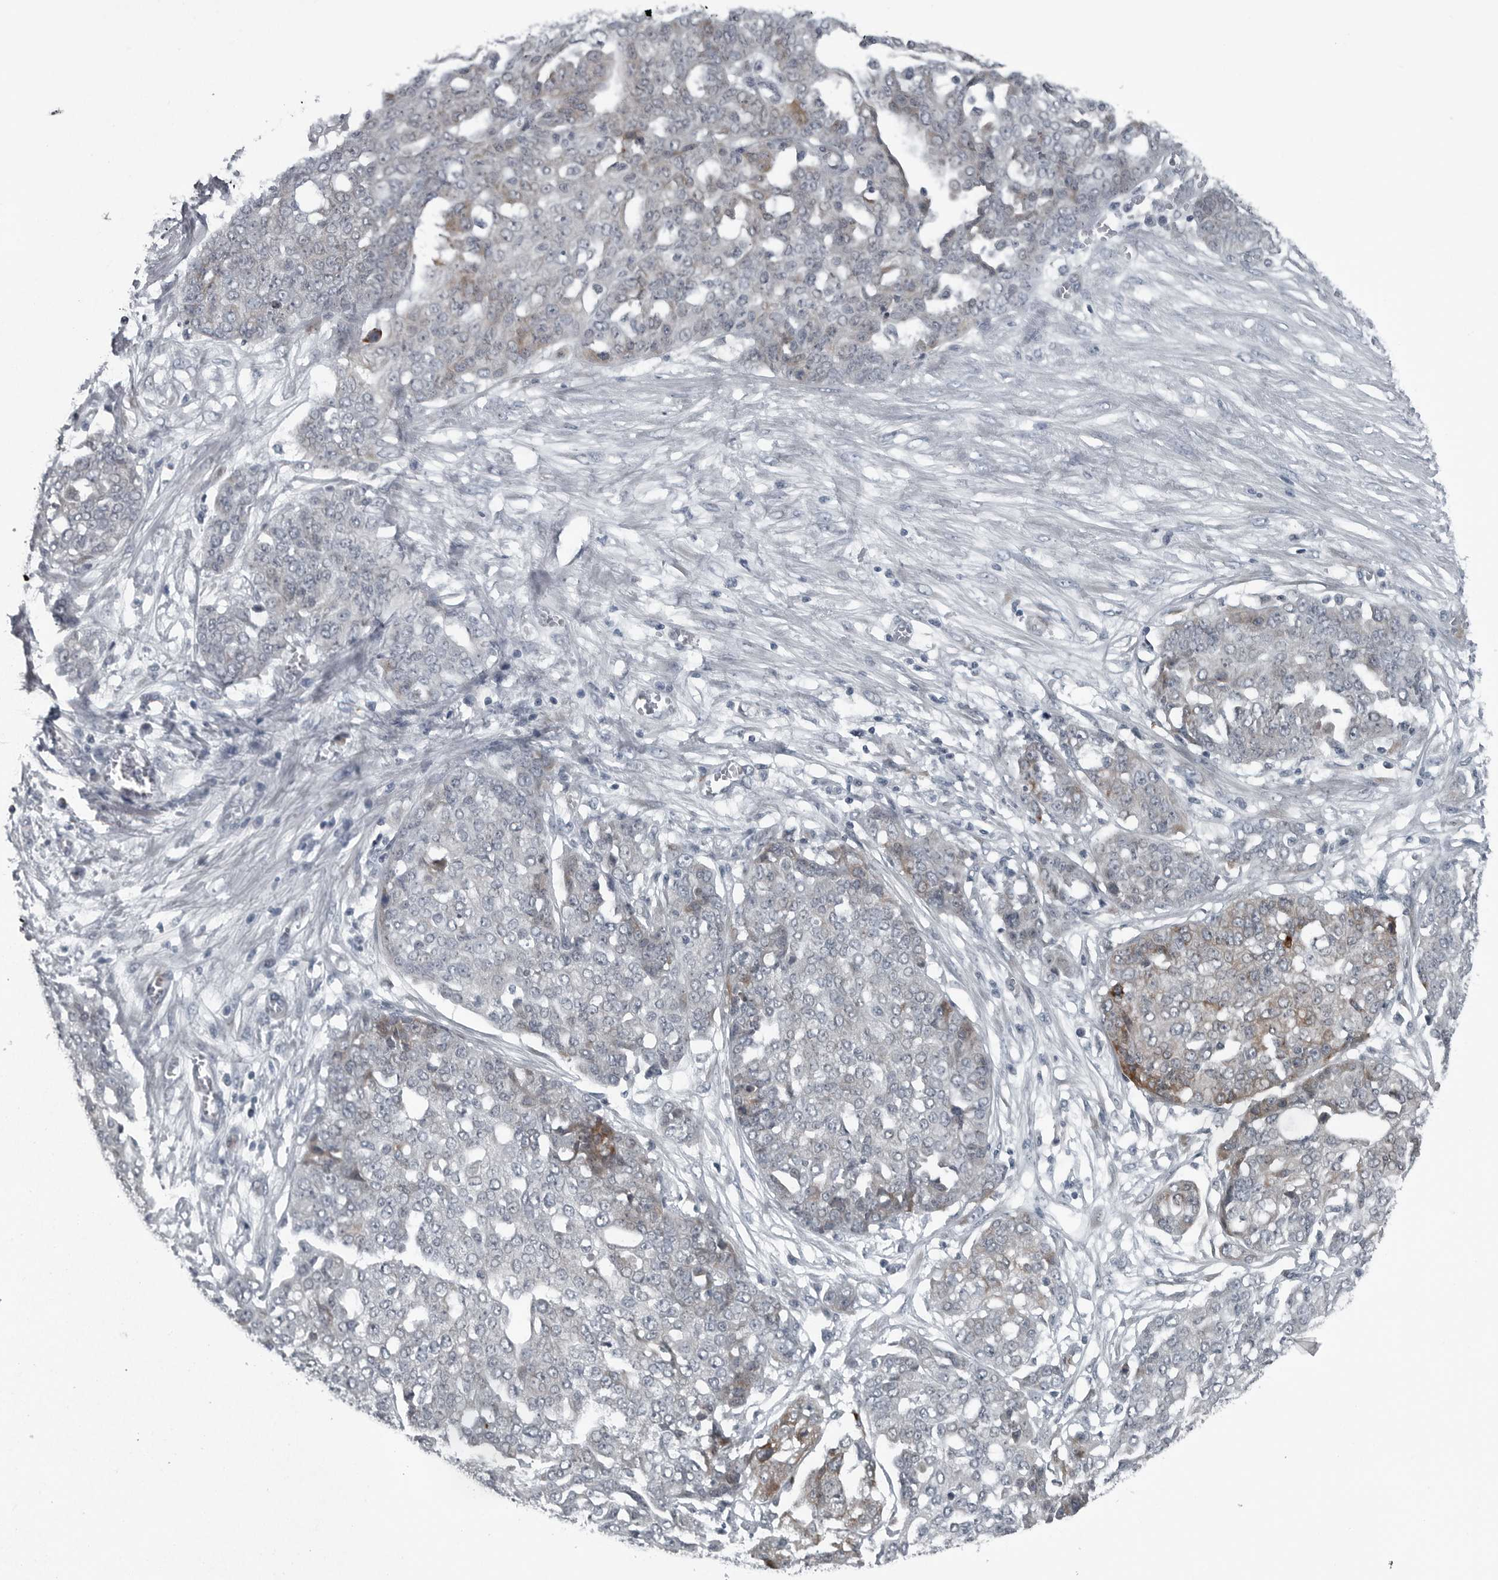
{"staining": {"intensity": "weak", "quantity": "<25%", "location": "cytoplasmic/membranous"}, "tissue": "ovarian cancer", "cell_type": "Tumor cells", "image_type": "cancer", "snomed": [{"axis": "morphology", "description": "Cystadenocarcinoma, serous, NOS"}, {"axis": "topography", "description": "Soft tissue"}, {"axis": "topography", "description": "Ovary"}], "caption": "High magnification brightfield microscopy of ovarian cancer (serous cystadenocarcinoma) stained with DAB (3,3'-diaminobenzidine) (brown) and counterstained with hematoxylin (blue): tumor cells show no significant expression. (DAB immunohistochemistry, high magnification).", "gene": "DNAAF11", "patient": {"sex": "female", "age": 57}}